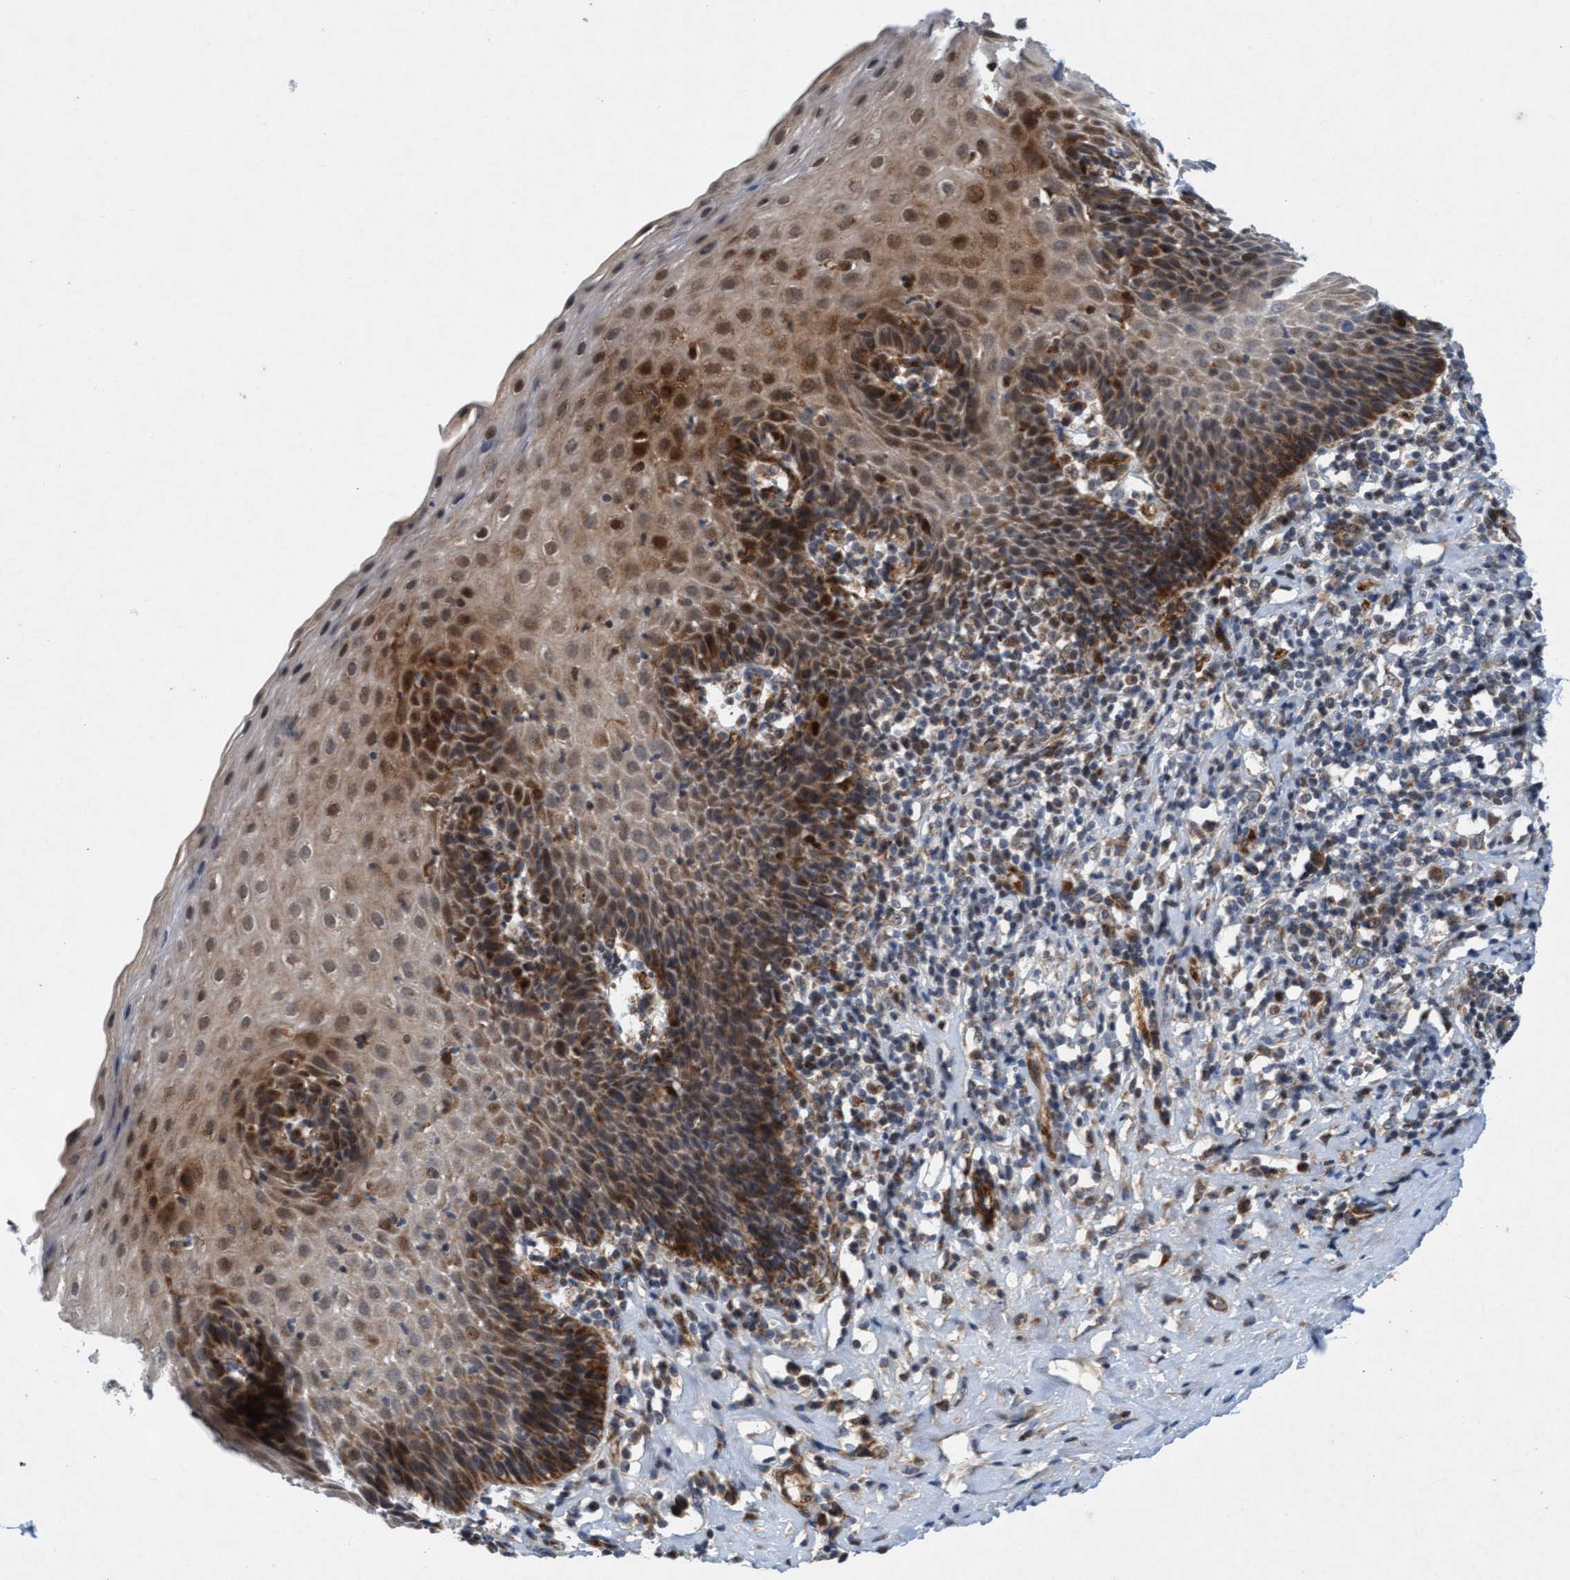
{"staining": {"intensity": "moderate", "quantity": ">75%", "location": "cytoplasmic/membranous,nuclear"}, "tissue": "esophagus", "cell_type": "Squamous epithelial cells", "image_type": "normal", "snomed": [{"axis": "morphology", "description": "Normal tissue, NOS"}, {"axis": "topography", "description": "Esophagus"}], "caption": "Immunohistochemistry (IHC) photomicrograph of normal esophagus: human esophagus stained using immunohistochemistry displays medium levels of moderate protein expression localized specifically in the cytoplasmic/membranous,nuclear of squamous epithelial cells, appearing as a cytoplasmic/membranous,nuclear brown color.", "gene": "TMEM70", "patient": {"sex": "female", "age": 61}}